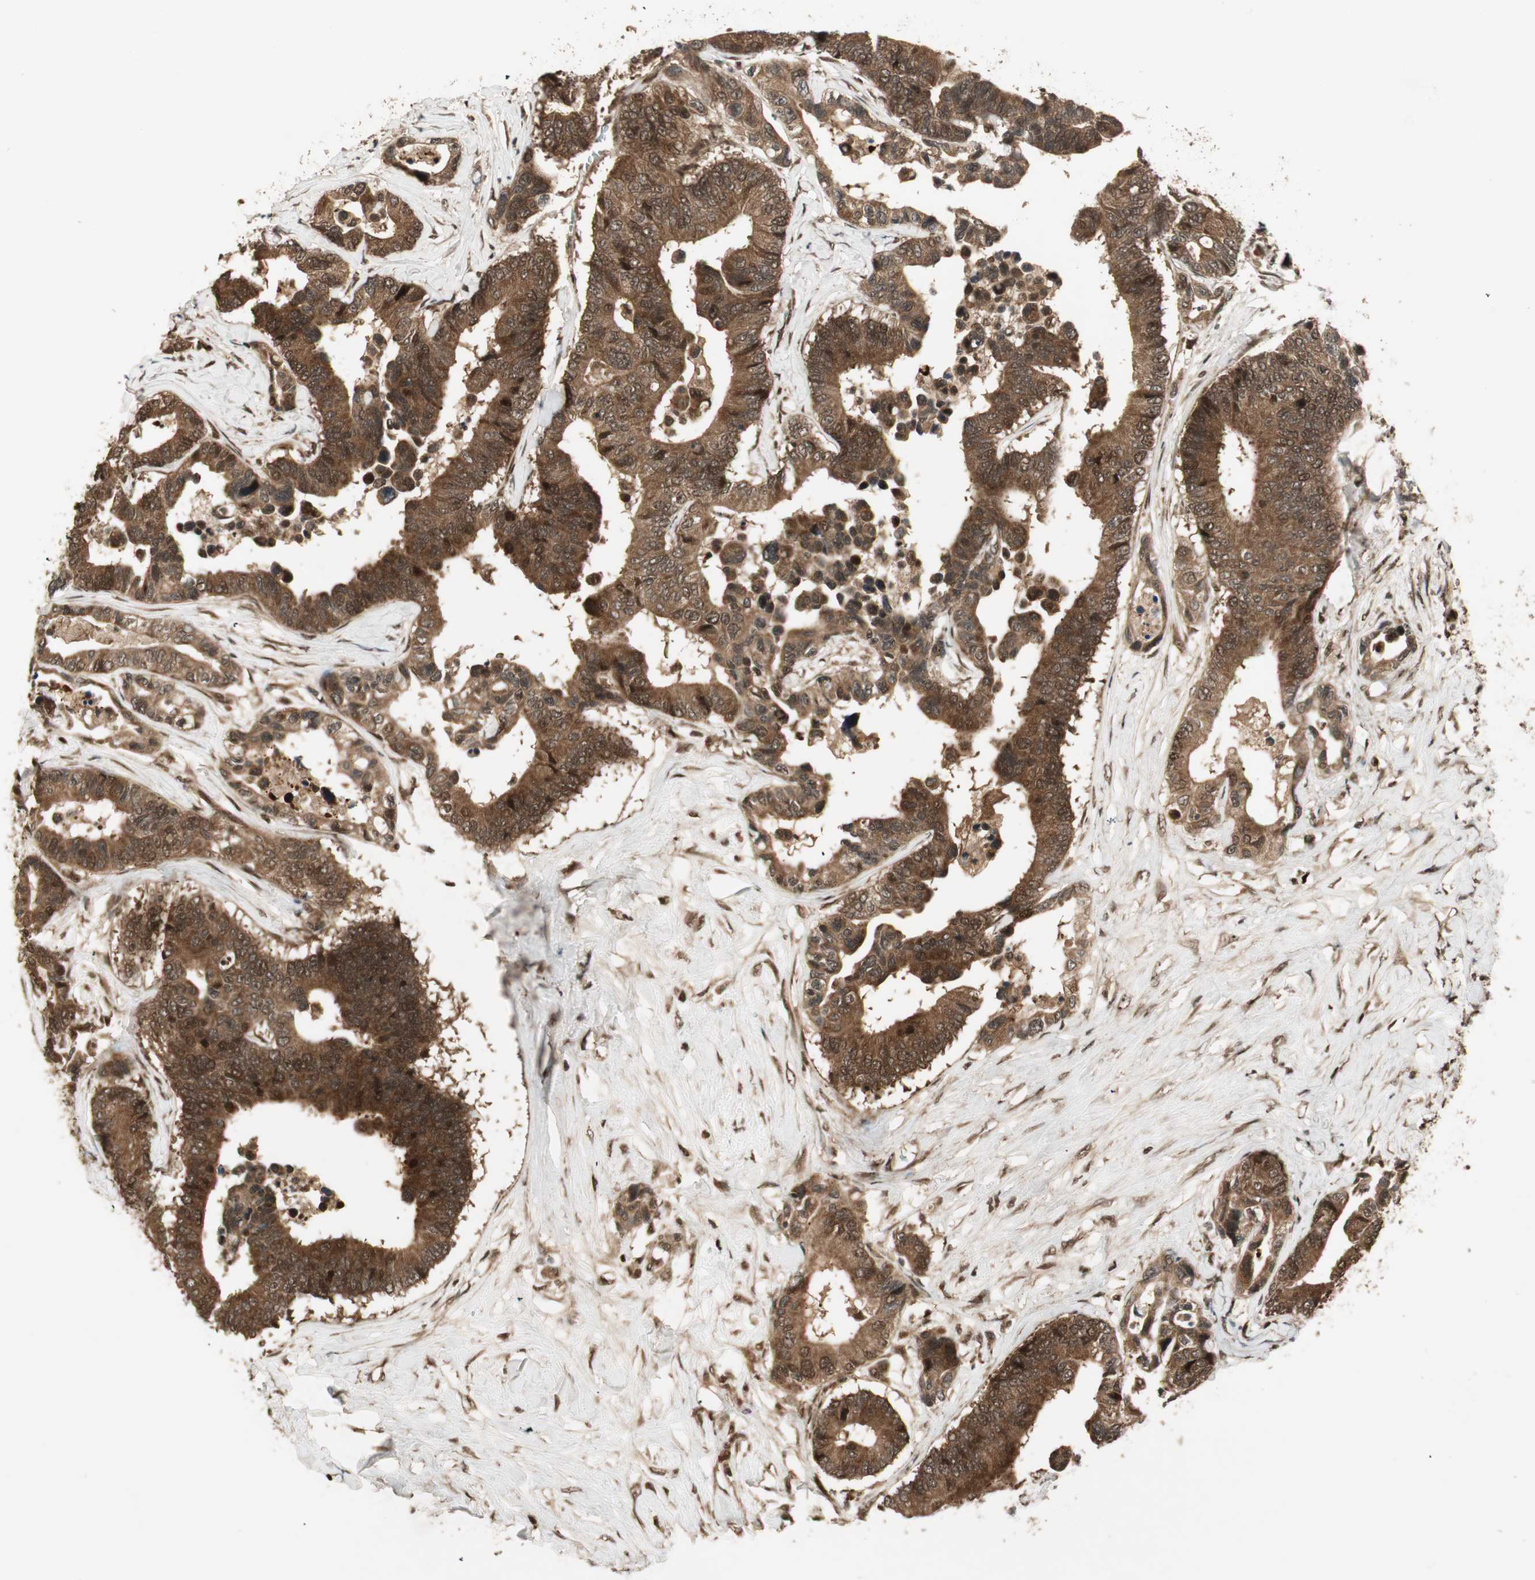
{"staining": {"intensity": "strong", "quantity": ">75%", "location": "cytoplasmic/membranous,nuclear"}, "tissue": "colorectal cancer", "cell_type": "Tumor cells", "image_type": "cancer", "snomed": [{"axis": "morphology", "description": "Normal tissue, NOS"}, {"axis": "morphology", "description": "Adenocarcinoma, NOS"}, {"axis": "topography", "description": "Colon"}], "caption": "Human colorectal cancer stained with a brown dye shows strong cytoplasmic/membranous and nuclear positive positivity in about >75% of tumor cells.", "gene": "RPA3", "patient": {"sex": "male", "age": 82}}